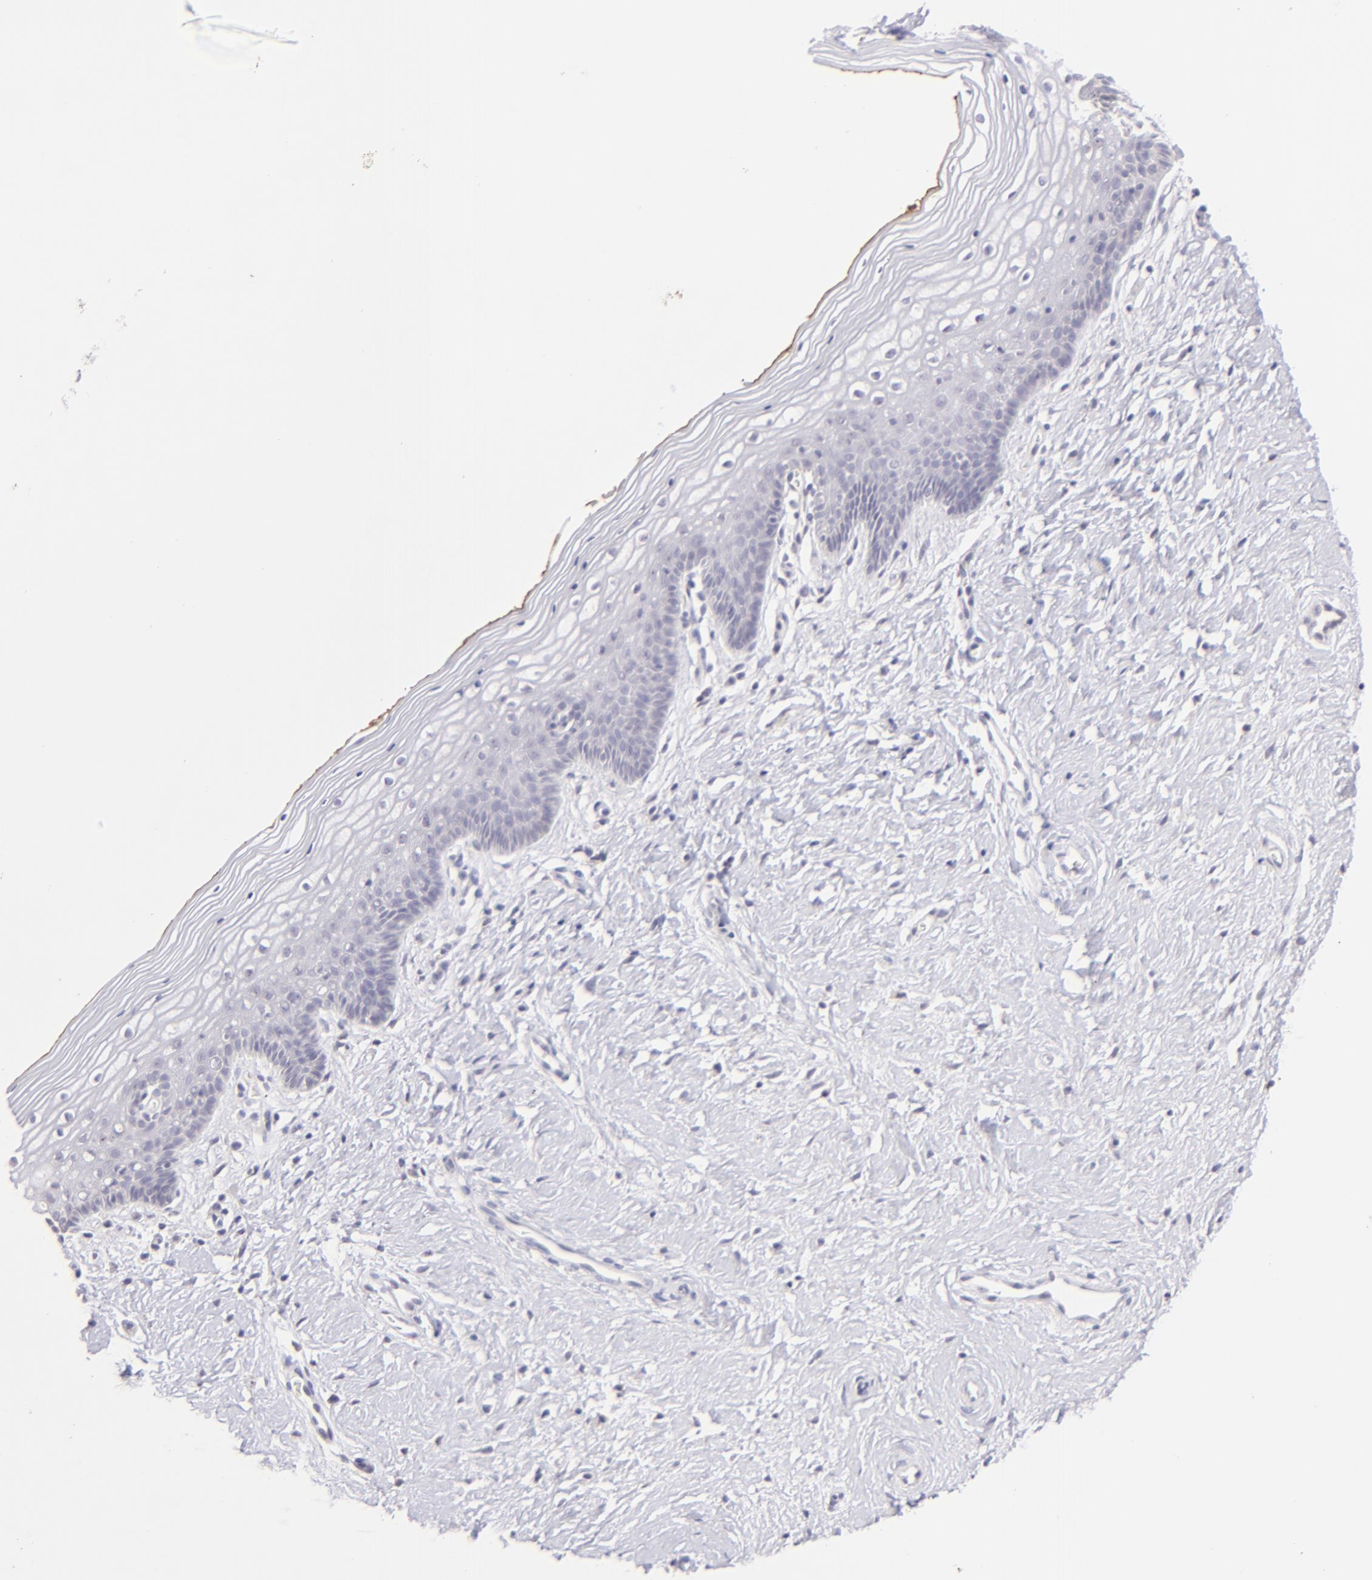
{"staining": {"intensity": "negative", "quantity": "none", "location": "none"}, "tissue": "vagina", "cell_type": "Squamous epithelial cells", "image_type": "normal", "snomed": [{"axis": "morphology", "description": "Normal tissue, NOS"}, {"axis": "topography", "description": "Vagina"}], "caption": "The image shows no significant positivity in squamous epithelial cells of vagina.", "gene": "MAGEA1", "patient": {"sex": "female", "age": 46}}